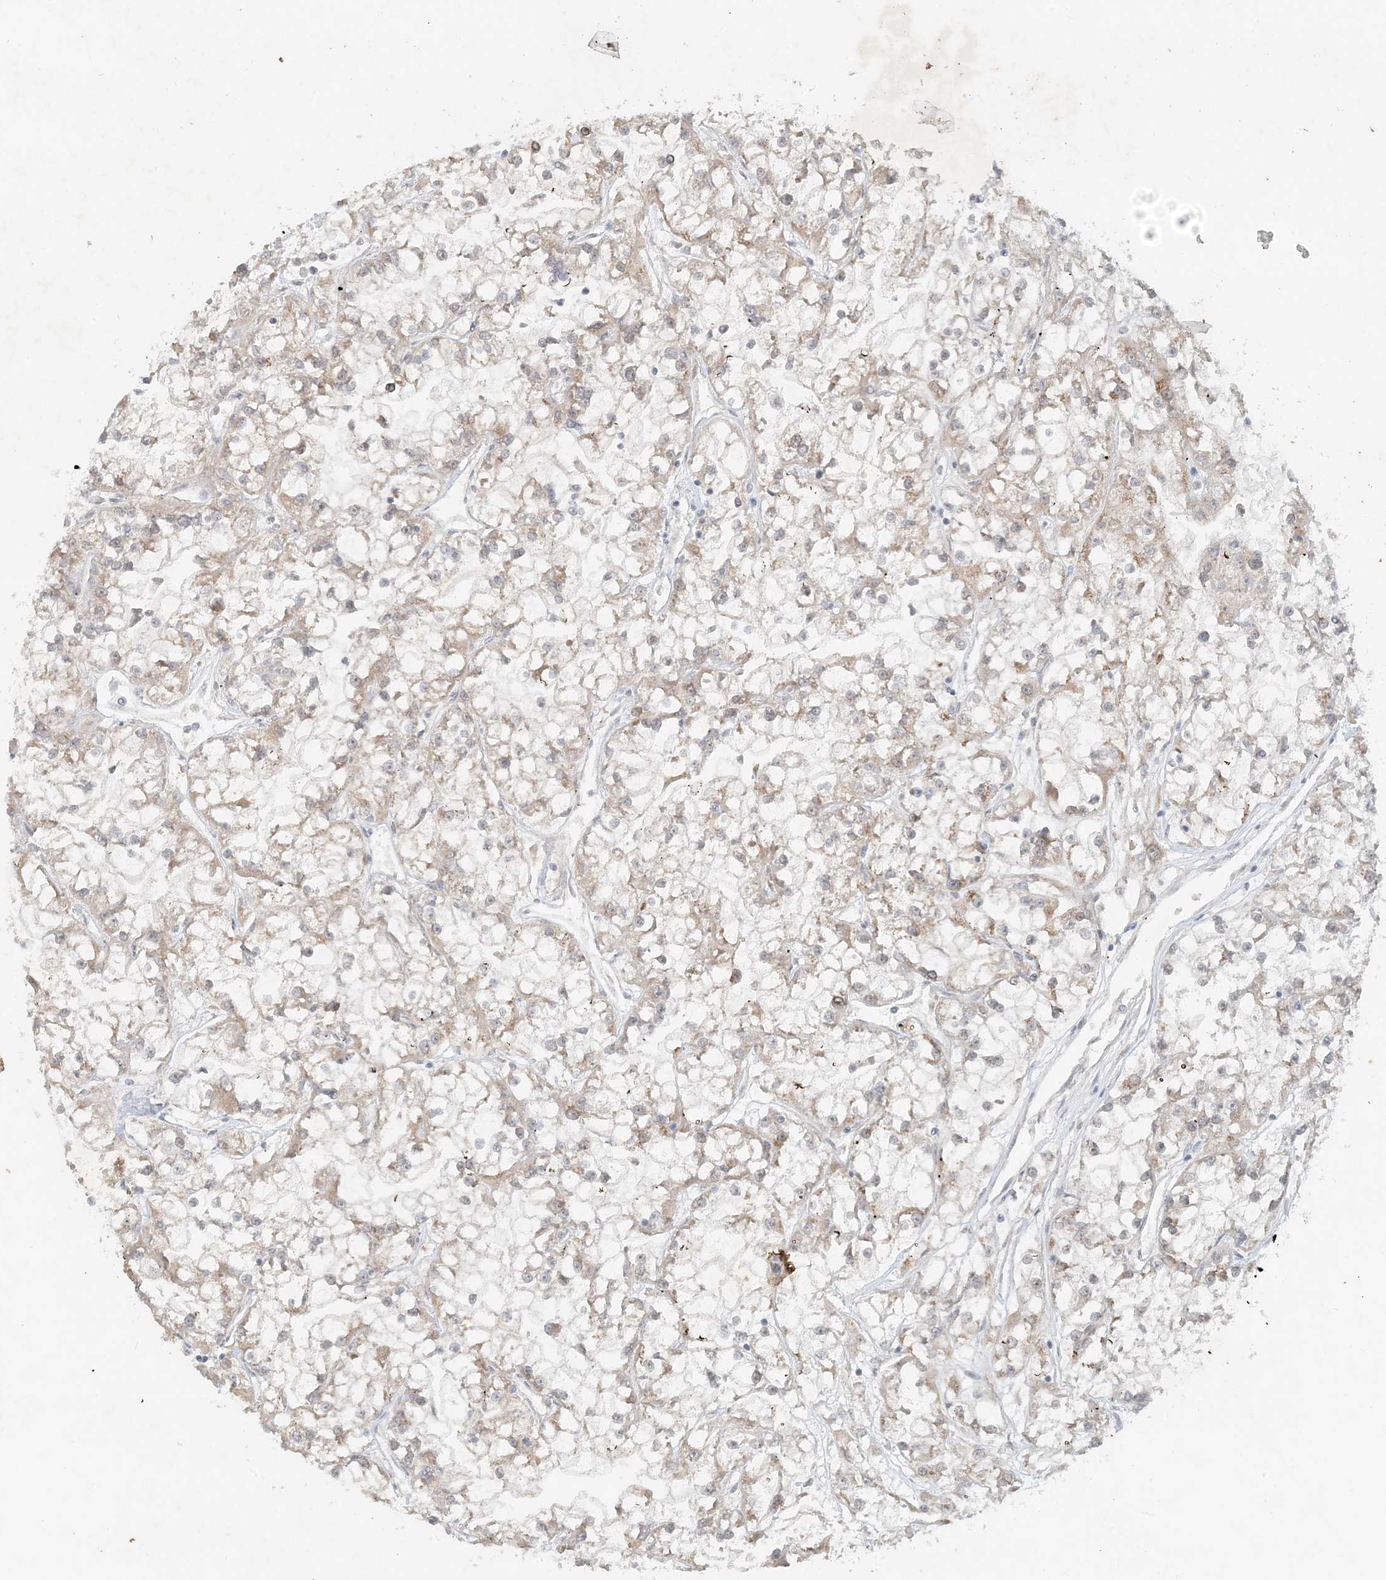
{"staining": {"intensity": "weak", "quantity": "<25%", "location": "cytoplasmic/membranous"}, "tissue": "renal cancer", "cell_type": "Tumor cells", "image_type": "cancer", "snomed": [{"axis": "morphology", "description": "Adenocarcinoma, NOS"}, {"axis": "topography", "description": "Kidney"}], "caption": "Renal adenocarcinoma was stained to show a protein in brown. There is no significant expression in tumor cells.", "gene": "SLC35A2", "patient": {"sex": "female", "age": 52}}